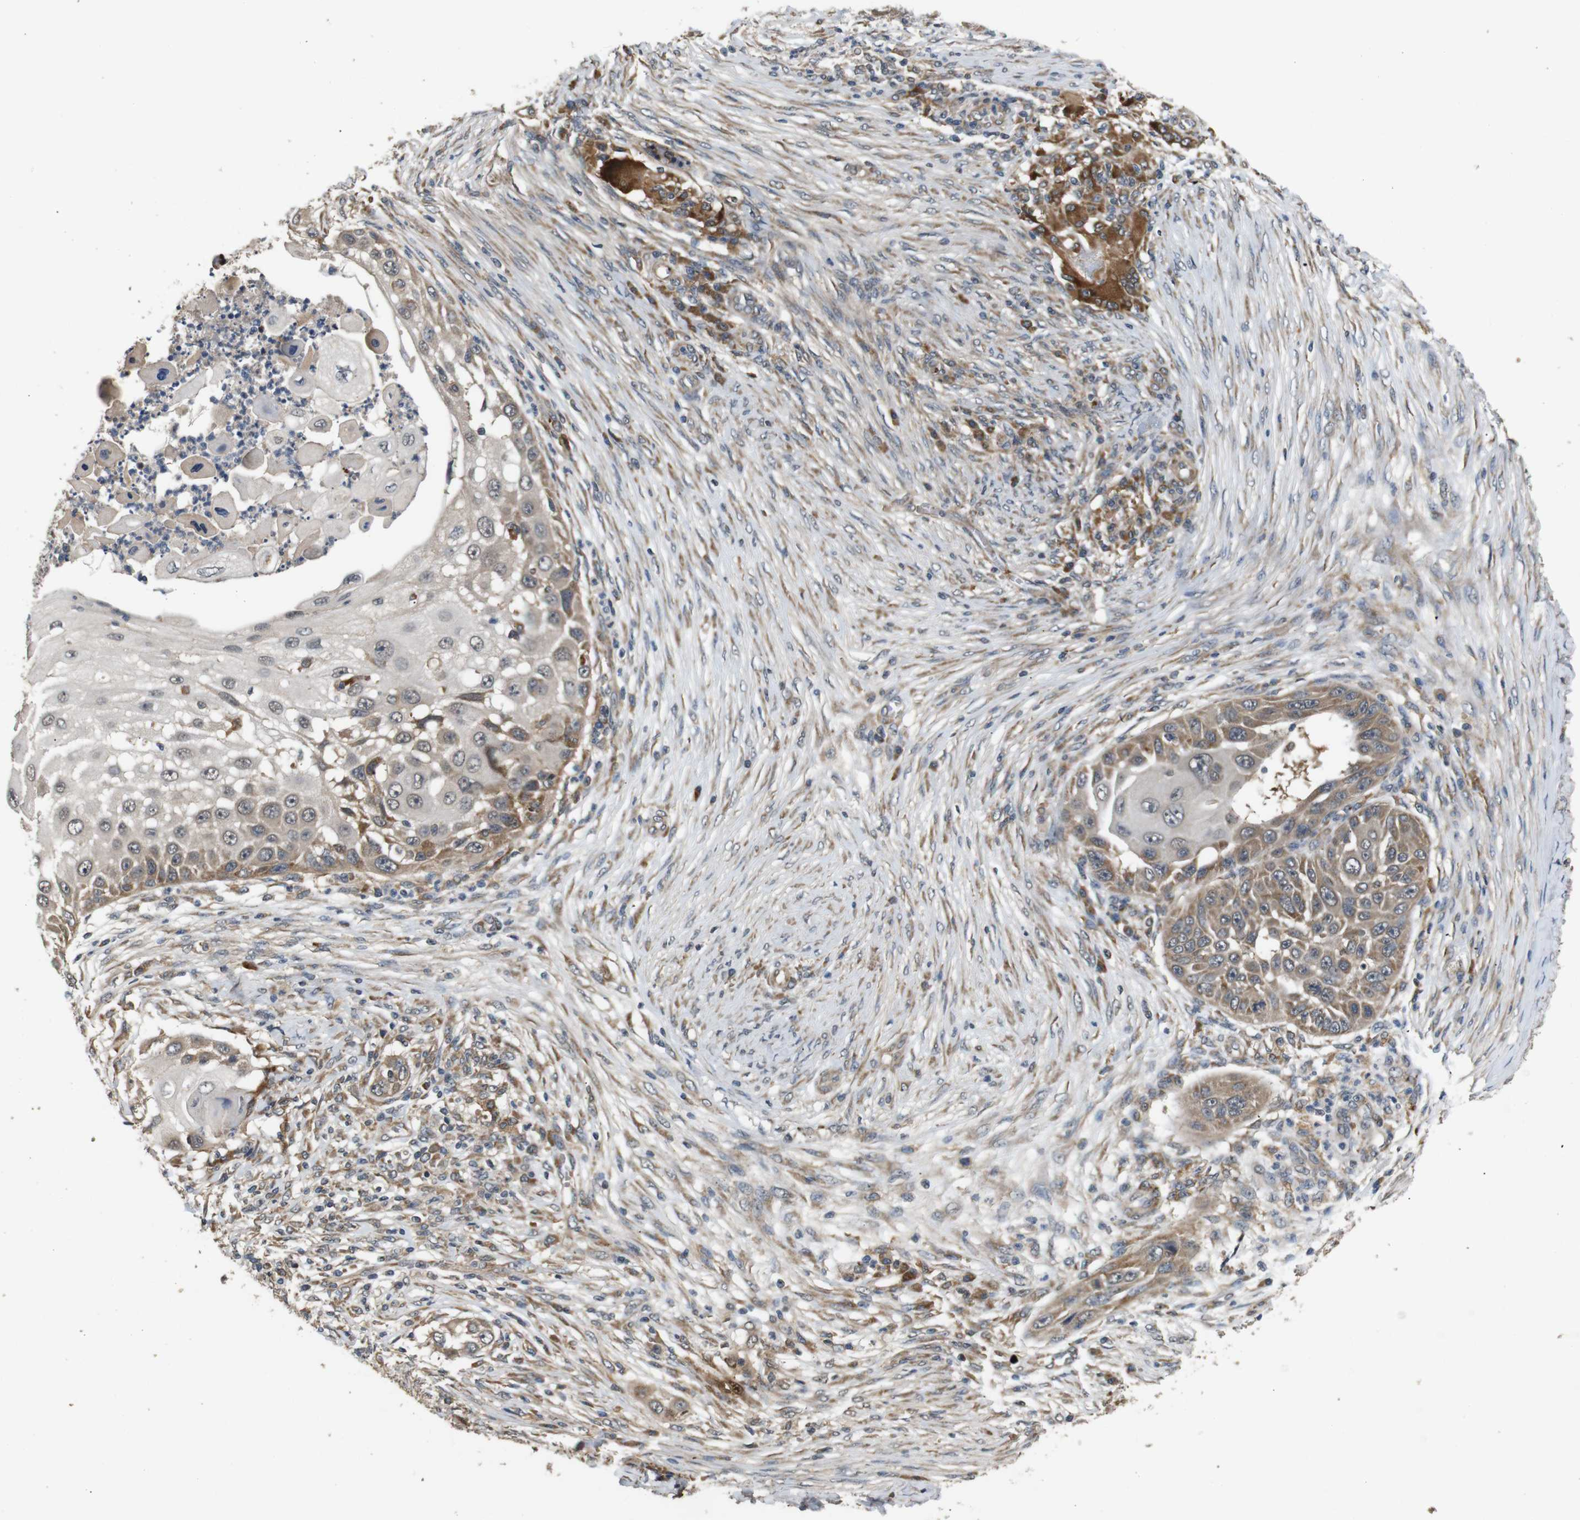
{"staining": {"intensity": "weak", "quantity": ">75%", "location": "cytoplasmic/membranous"}, "tissue": "skin cancer", "cell_type": "Tumor cells", "image_type": "cancer", "snomed": [{"axis": "morphology", "description": "Squamous cell carcinoma, NOS"}, {"axis": "topography", "description": "Skin"}], "caption": "Immunohistochemistry (DAB (3,3'-diaminobenzidine)) staining of human squamous cell carcinoma (skin) reveals weak cytoplasmic/membranous protein positivity in approximately >75% of tumor cells. The staining was performed using DAB (3,3'-diaminobenzidine), with brown indicating positive protein expression. Nuclei are stained blue with hematoxylin.", "gene": "EPHB2", "patient": {"sex": "female", "age": 44}}